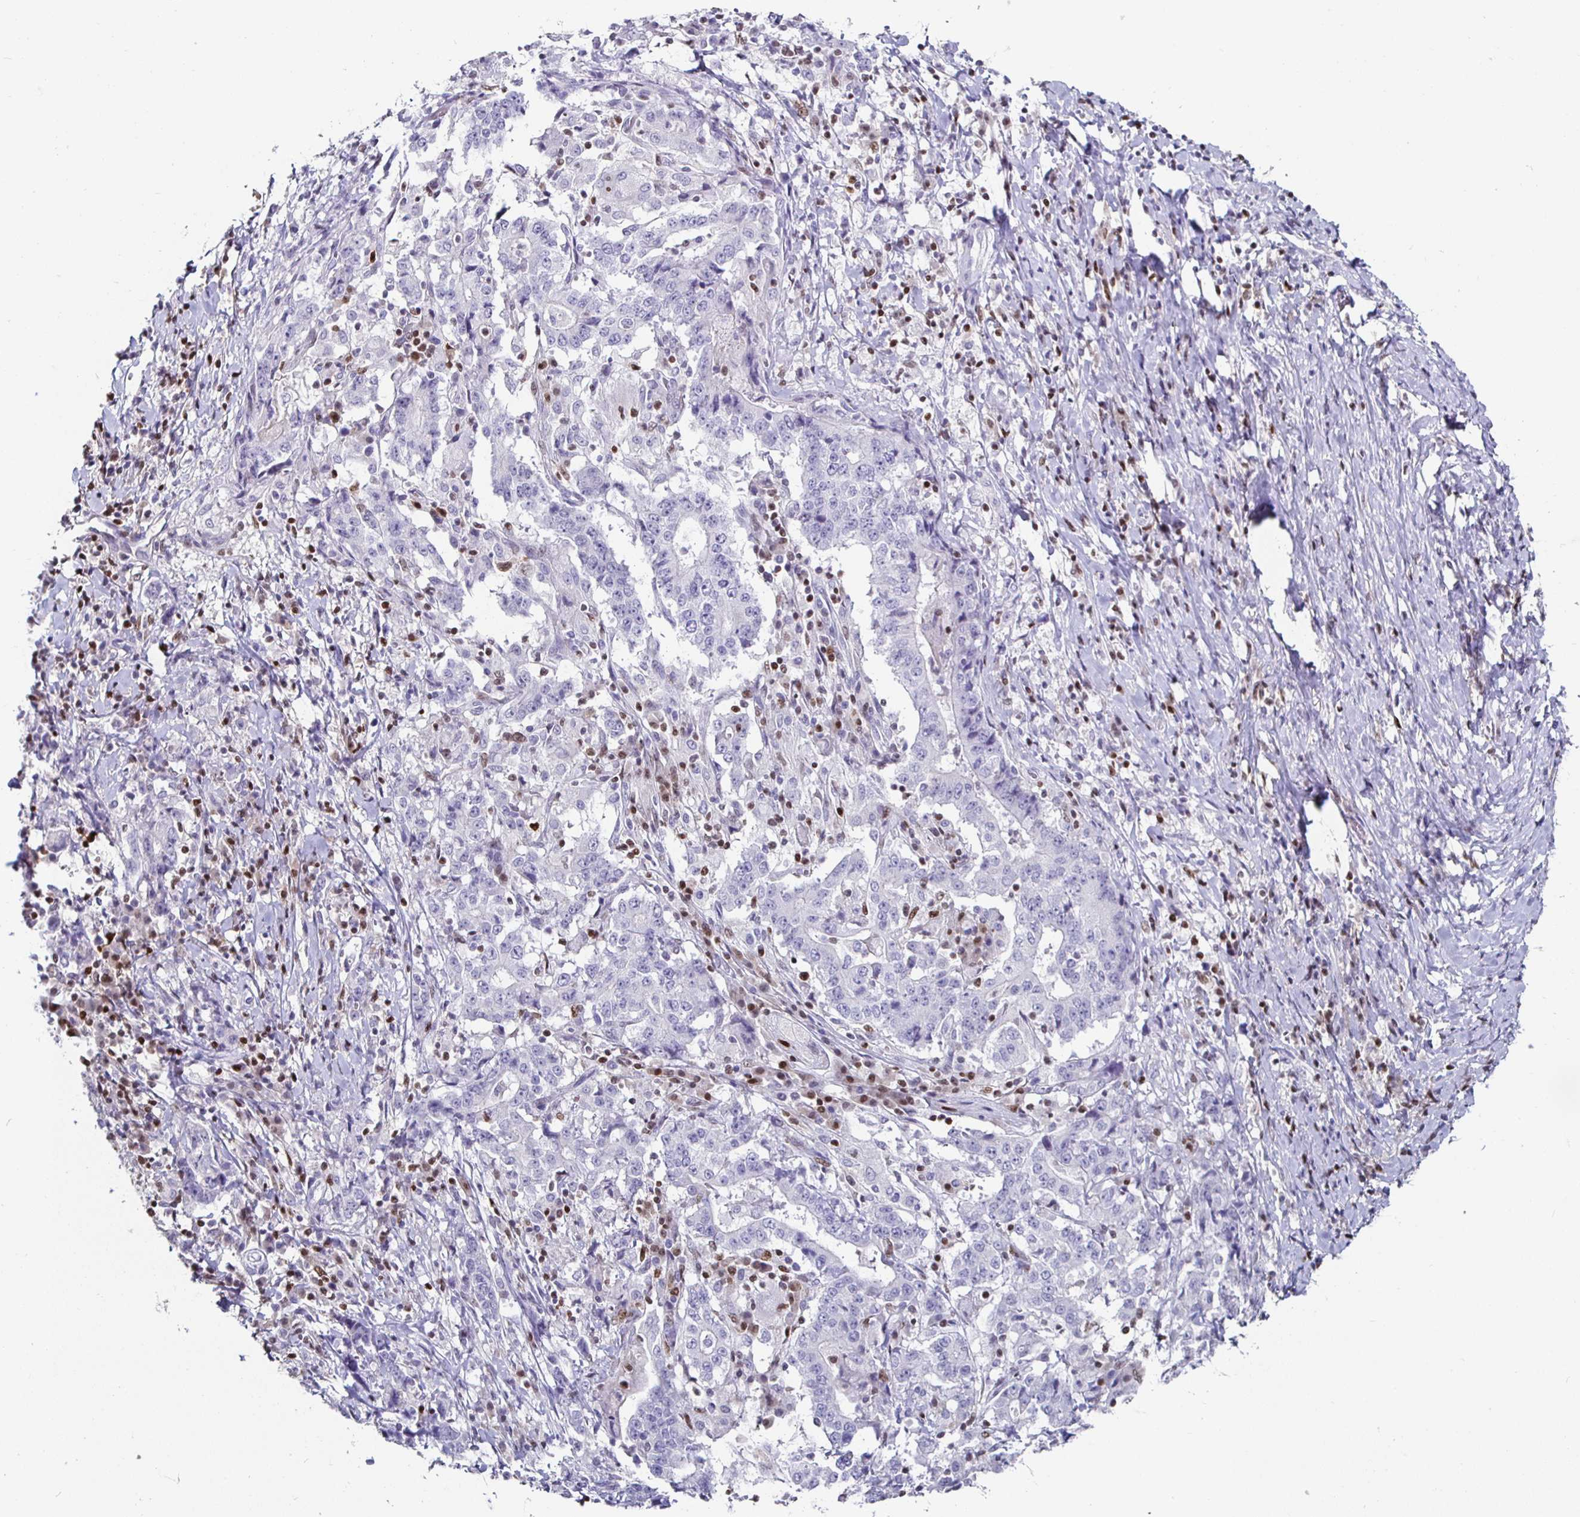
{"staining": {"intensity": "negative", "quantity": "none", "location": "none"}, "tissue": "stomach cancer", "cell_type": "Tumor cells", "image_type": "cancer", "snomed": [{"axis": "morphology", "description": "Normal tissue, NOS"}, {"axis": "morphology", "description": "Adenocarcinoma, NOS"}, {"axis": "topography", "description": "Stomach, upper"}, {"axis": "topography", "description": "Stomach"}], "caption": "Stomach cancer stained for a protein using immunohistochemistry (IHC) displays no expression tumor cells.", "gene": "RUNX2", "patient": {"sex": "male", "age": 59}}